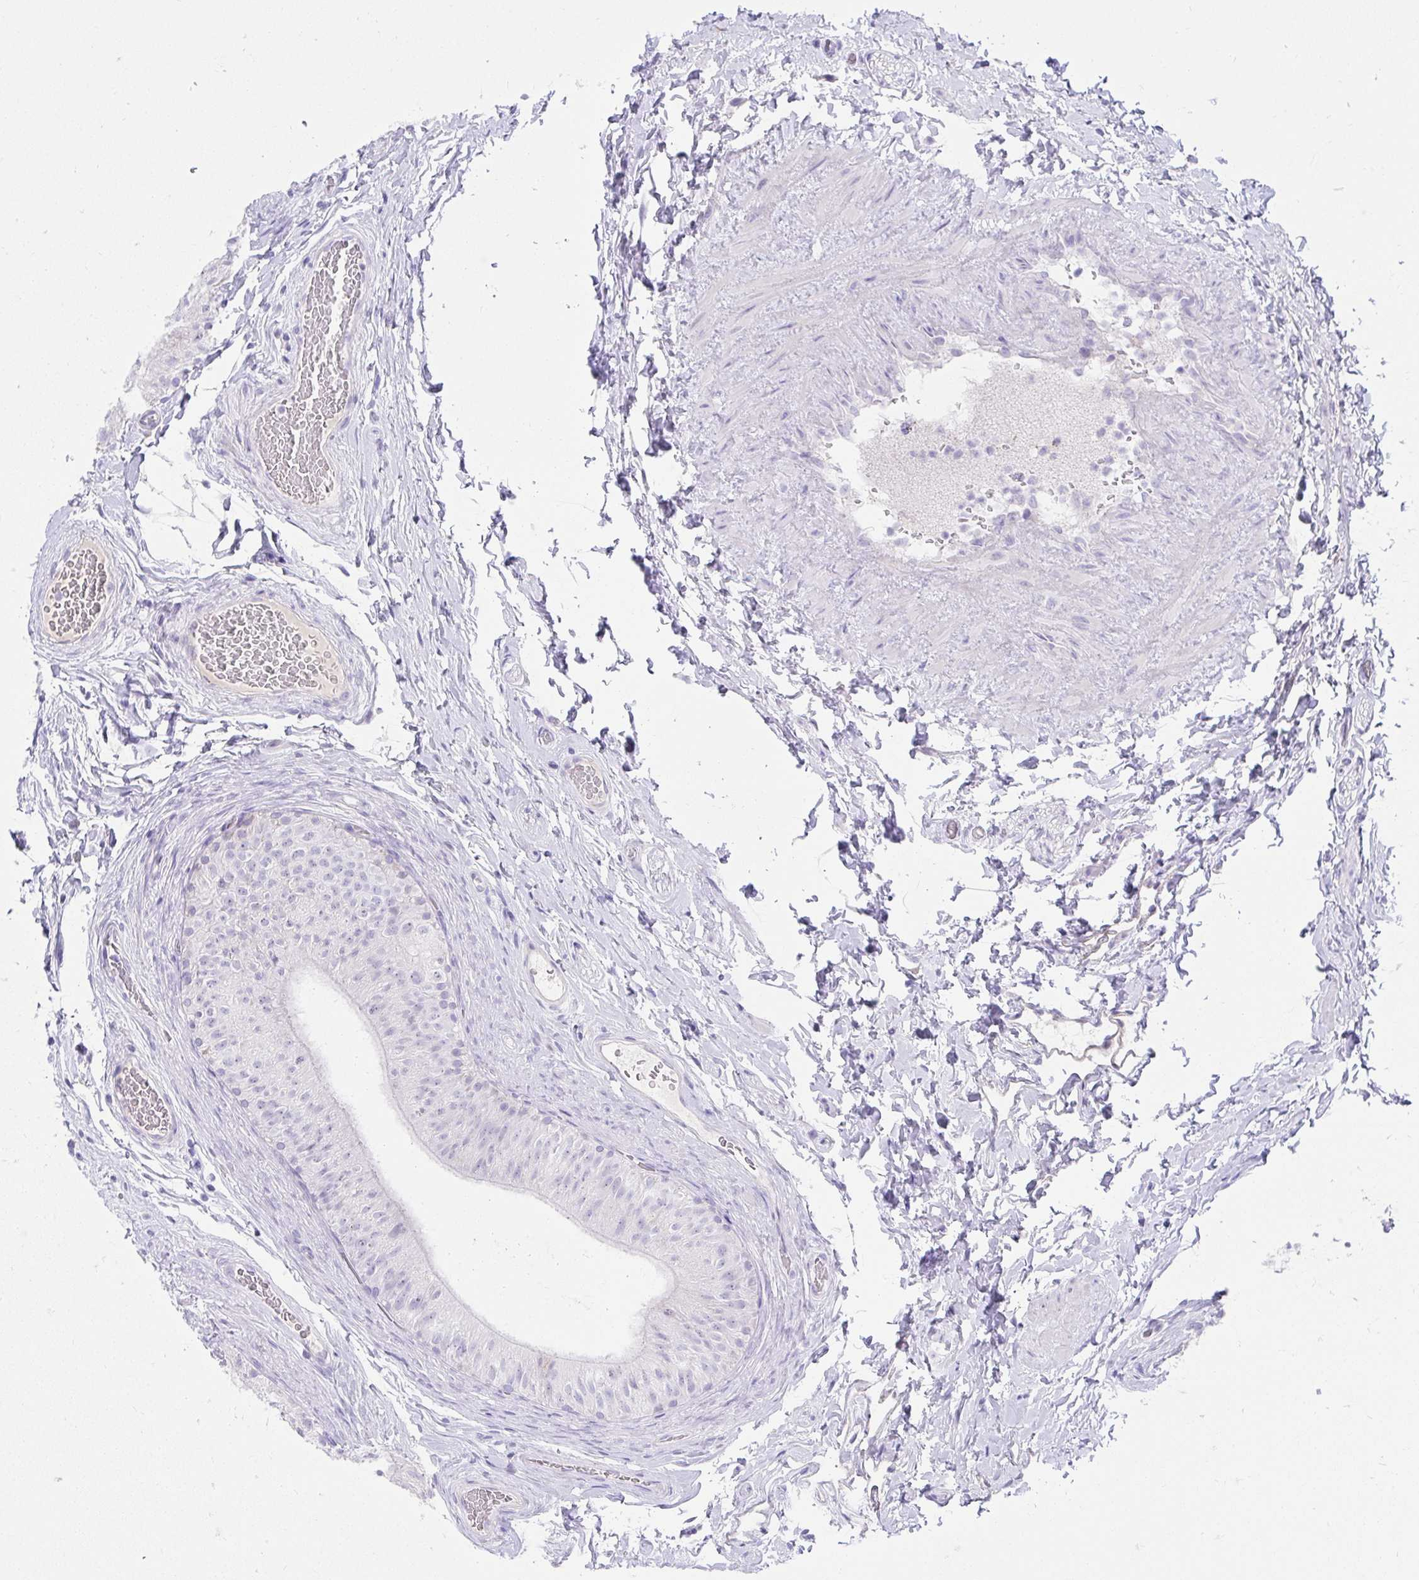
{"staining": {"intensity": "negative", "quantity": "none", "location": "none"}, "tissue": "epididymis", "cell_type": "Glandular cells", "image_type": "normal", "snomed": [{"axis": "morphology", "description": "Normal tissue, NOS"}, {"axis": "topography", "description": "Epididymis, spermatic cord, NOS"}, {"axis": "topography", "description": "Epididymis"}], "caption": "IHC of normal epididymis displays no expression in glandular cells. The staining was performed using DAB (3,3'-diaminobenzidine) to visualize the protein expression in brown, while the nuclei were stained in blue with hematoxylin (Magnification: 20x).", "gene": "PRRG3", "patient": {"sex": "male", "age": 31}}